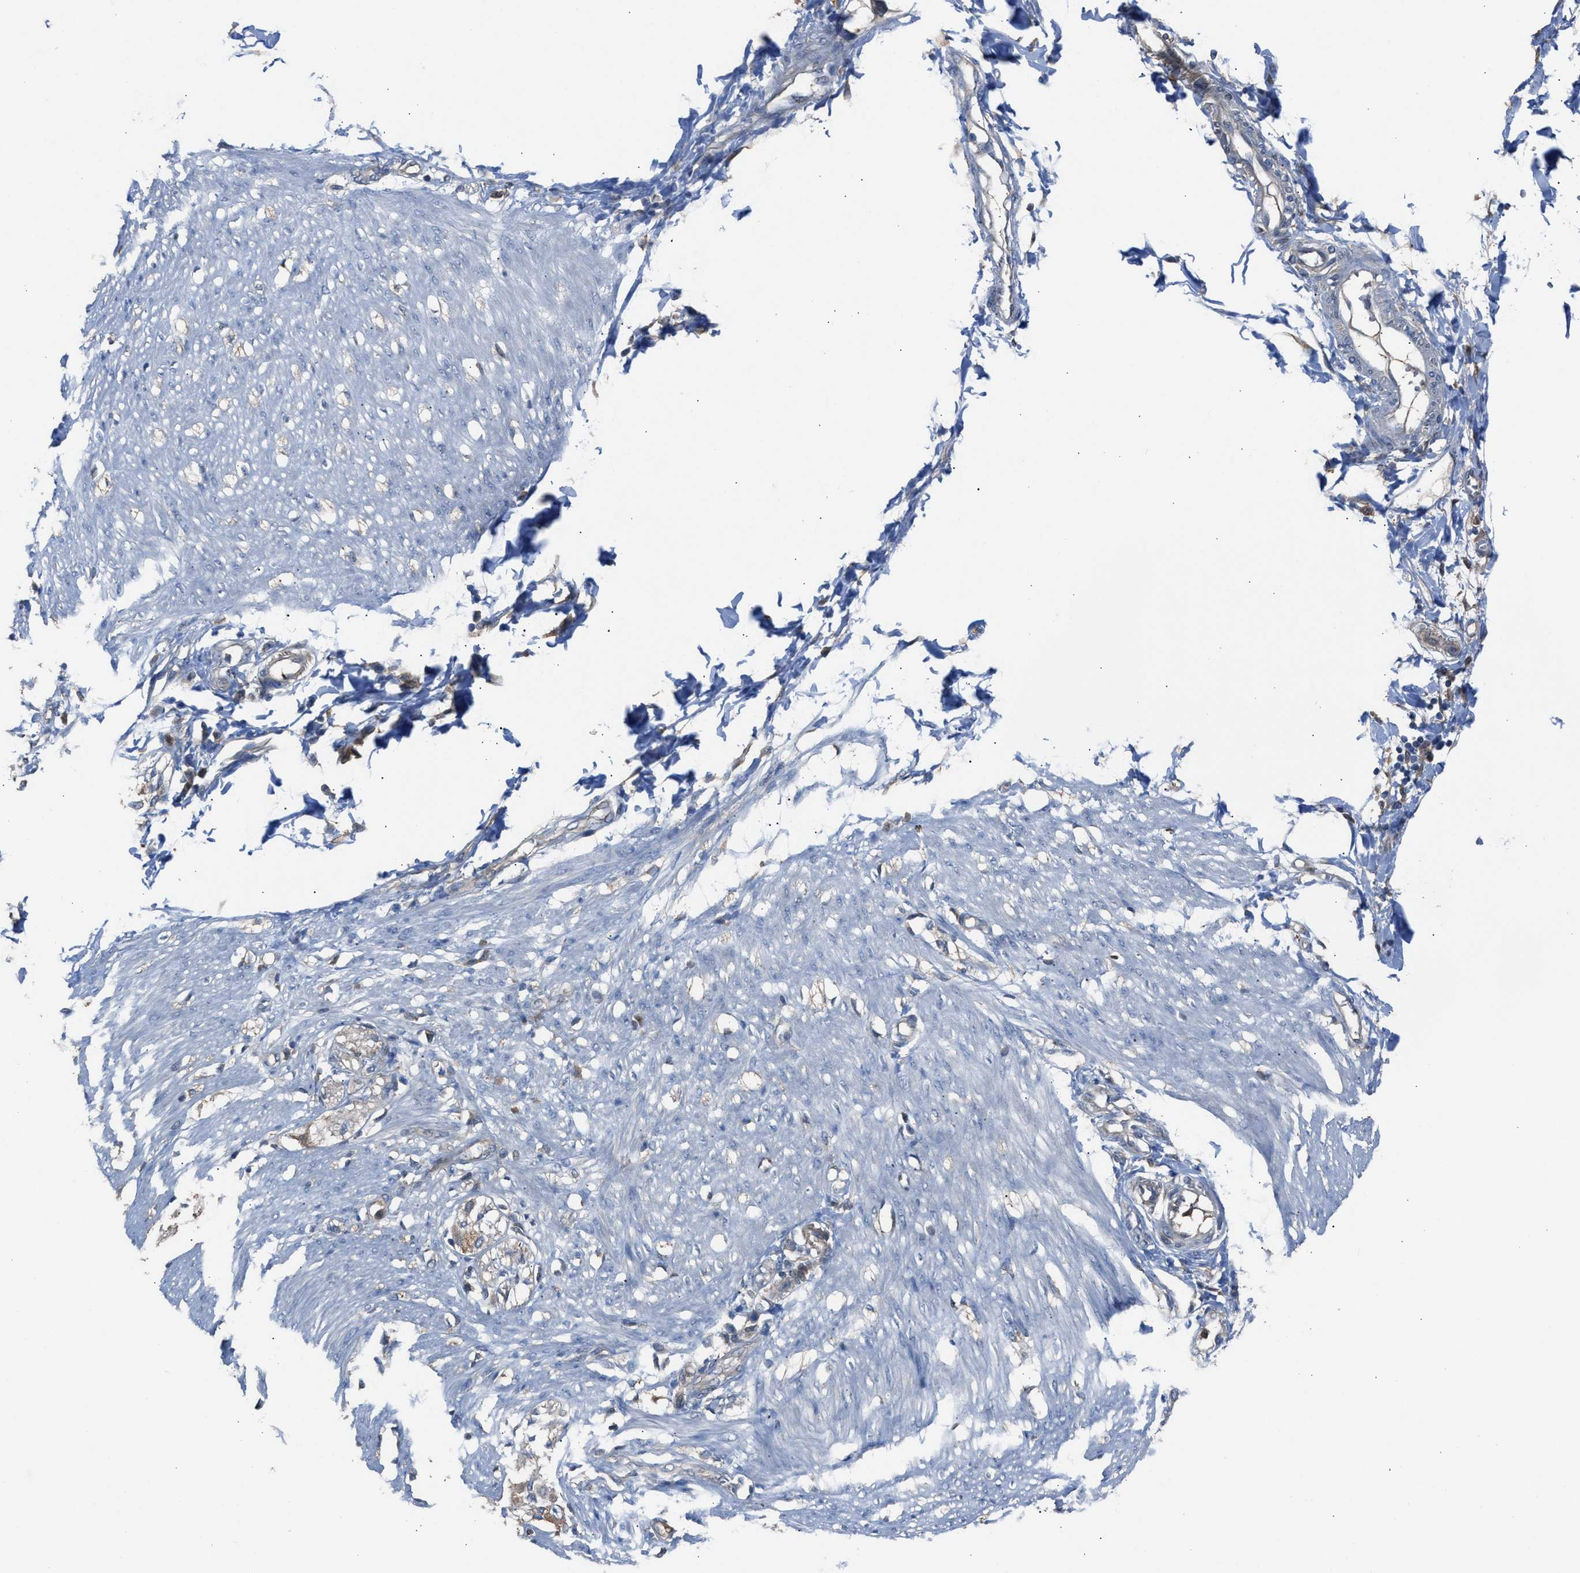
{"staining": {"intensity": "weak", "quantity": "25%-75%", "location": "cytoplasmic/membranous"}, "tissue": "adipose tissue", "cell_type": "Adipocytes", "image_type": "normal", "snomed": [{"axis": "morphology", "description": "Normal tissue, NOS"}, {"axis": "morphology", "description": "Adenocarcinoma, NOS"}, {"axis": "topography", "description": "Colon"}, {"axis": "topography", "description": "Peripheral nerve tissue"}], "caption": "Weak cytoplasmic/membranous expression for a protein is appreciated in approximately 25%-75% of adipocytes of benign adipose tissue using IHC.", "gene": "NQO2", "patient": {"sex": "male", "age": 14}}